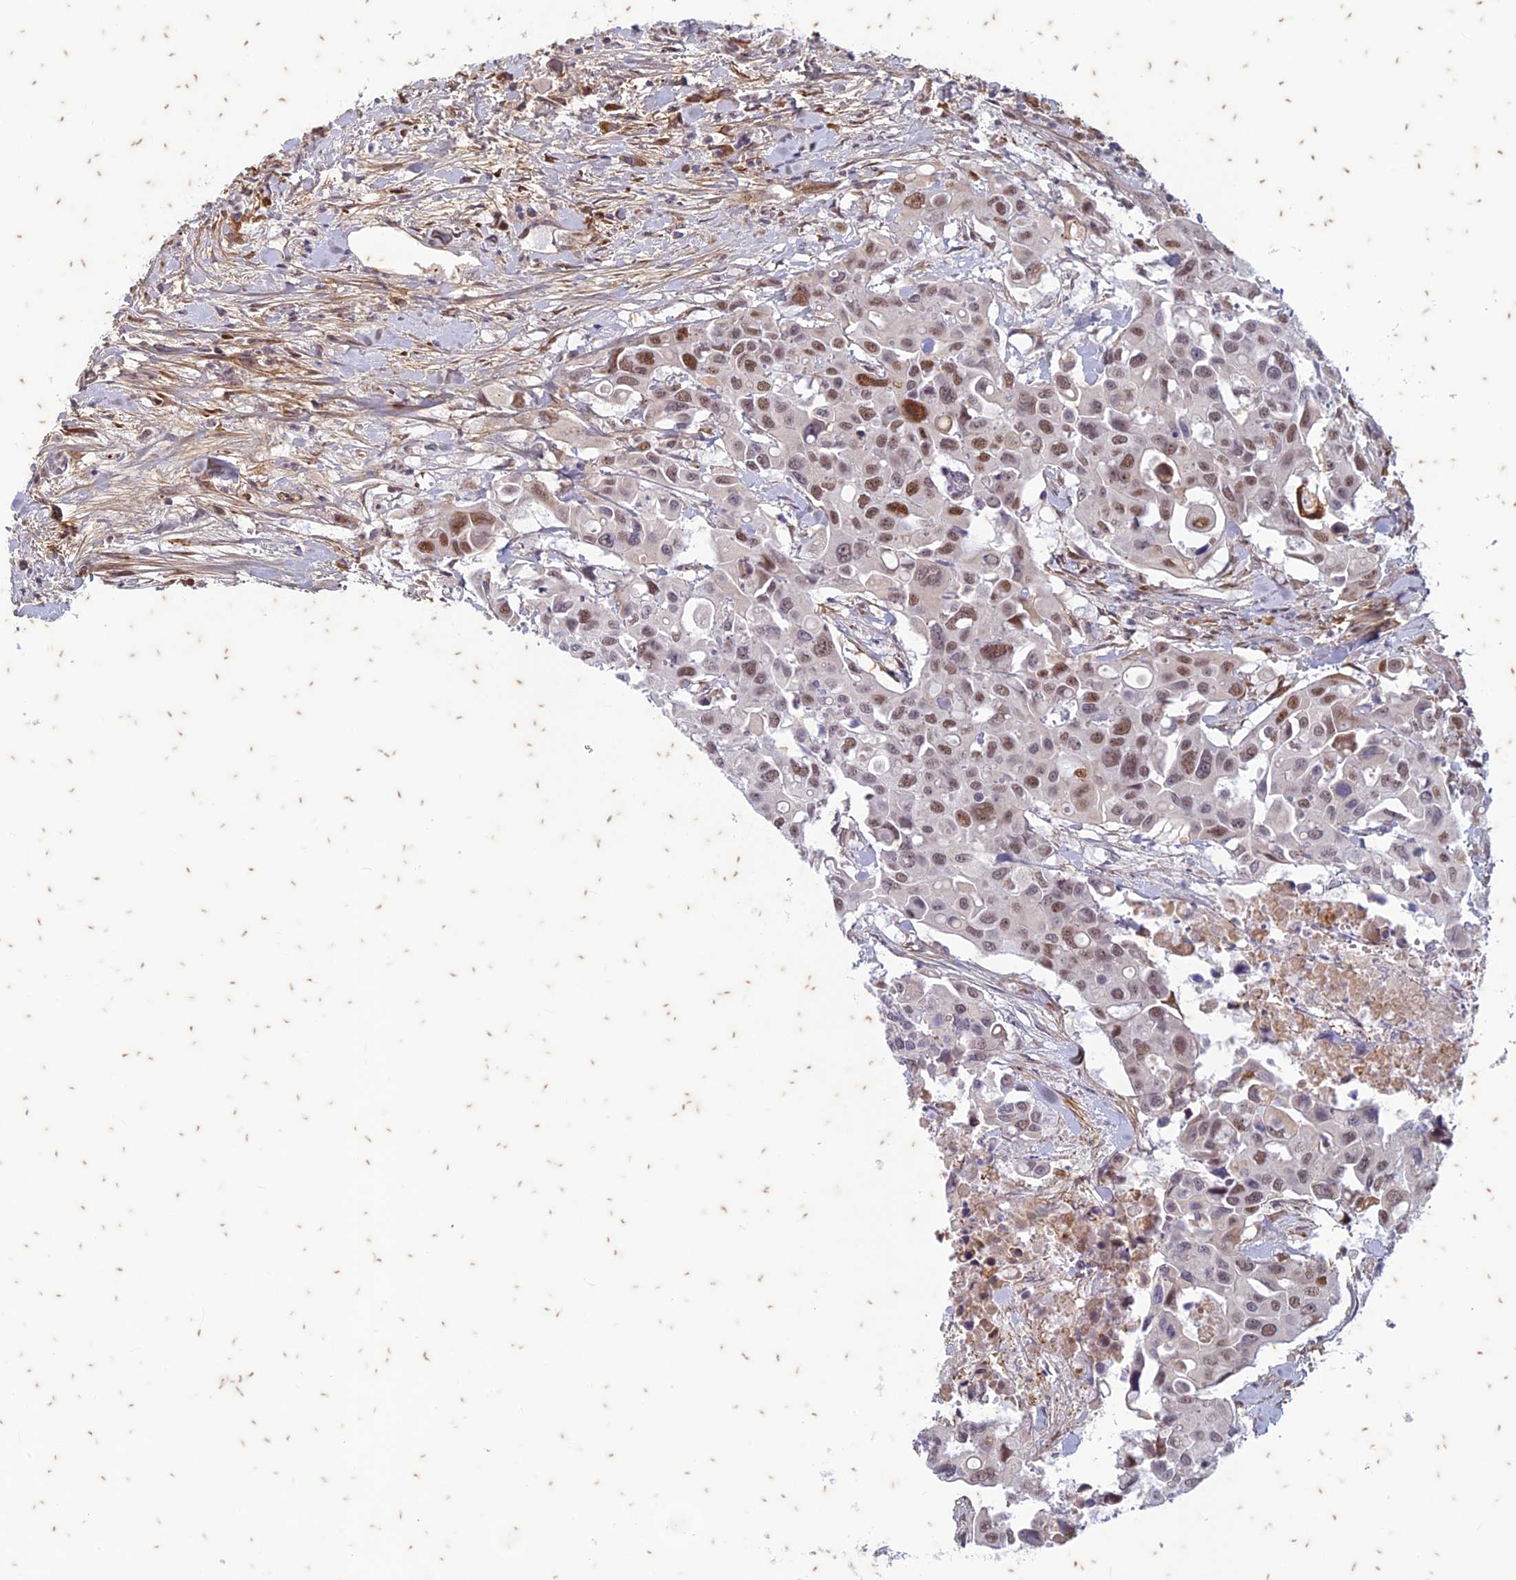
{"staining": {"intensity": "moderate", "quantity": ">75%", "location": "nuclear"}, "tissue": "colorectal cancer", "cell_type": "Tumor cells", "image_type": "cancer", "snomed": [{"axis": "morphology", "description": "Adenocarcinoma, NOS"}, {"axis": "topography", "description": "Colon"}], "caption": "Moderate nuclear positivity for a protein is appreciated in approximately >75% of tumor cells of adenocarcinoma (colorectal) using immunohistochemistry.", "gene": "PABPN1L", "patient": {"sex": "male", "age": 77}}